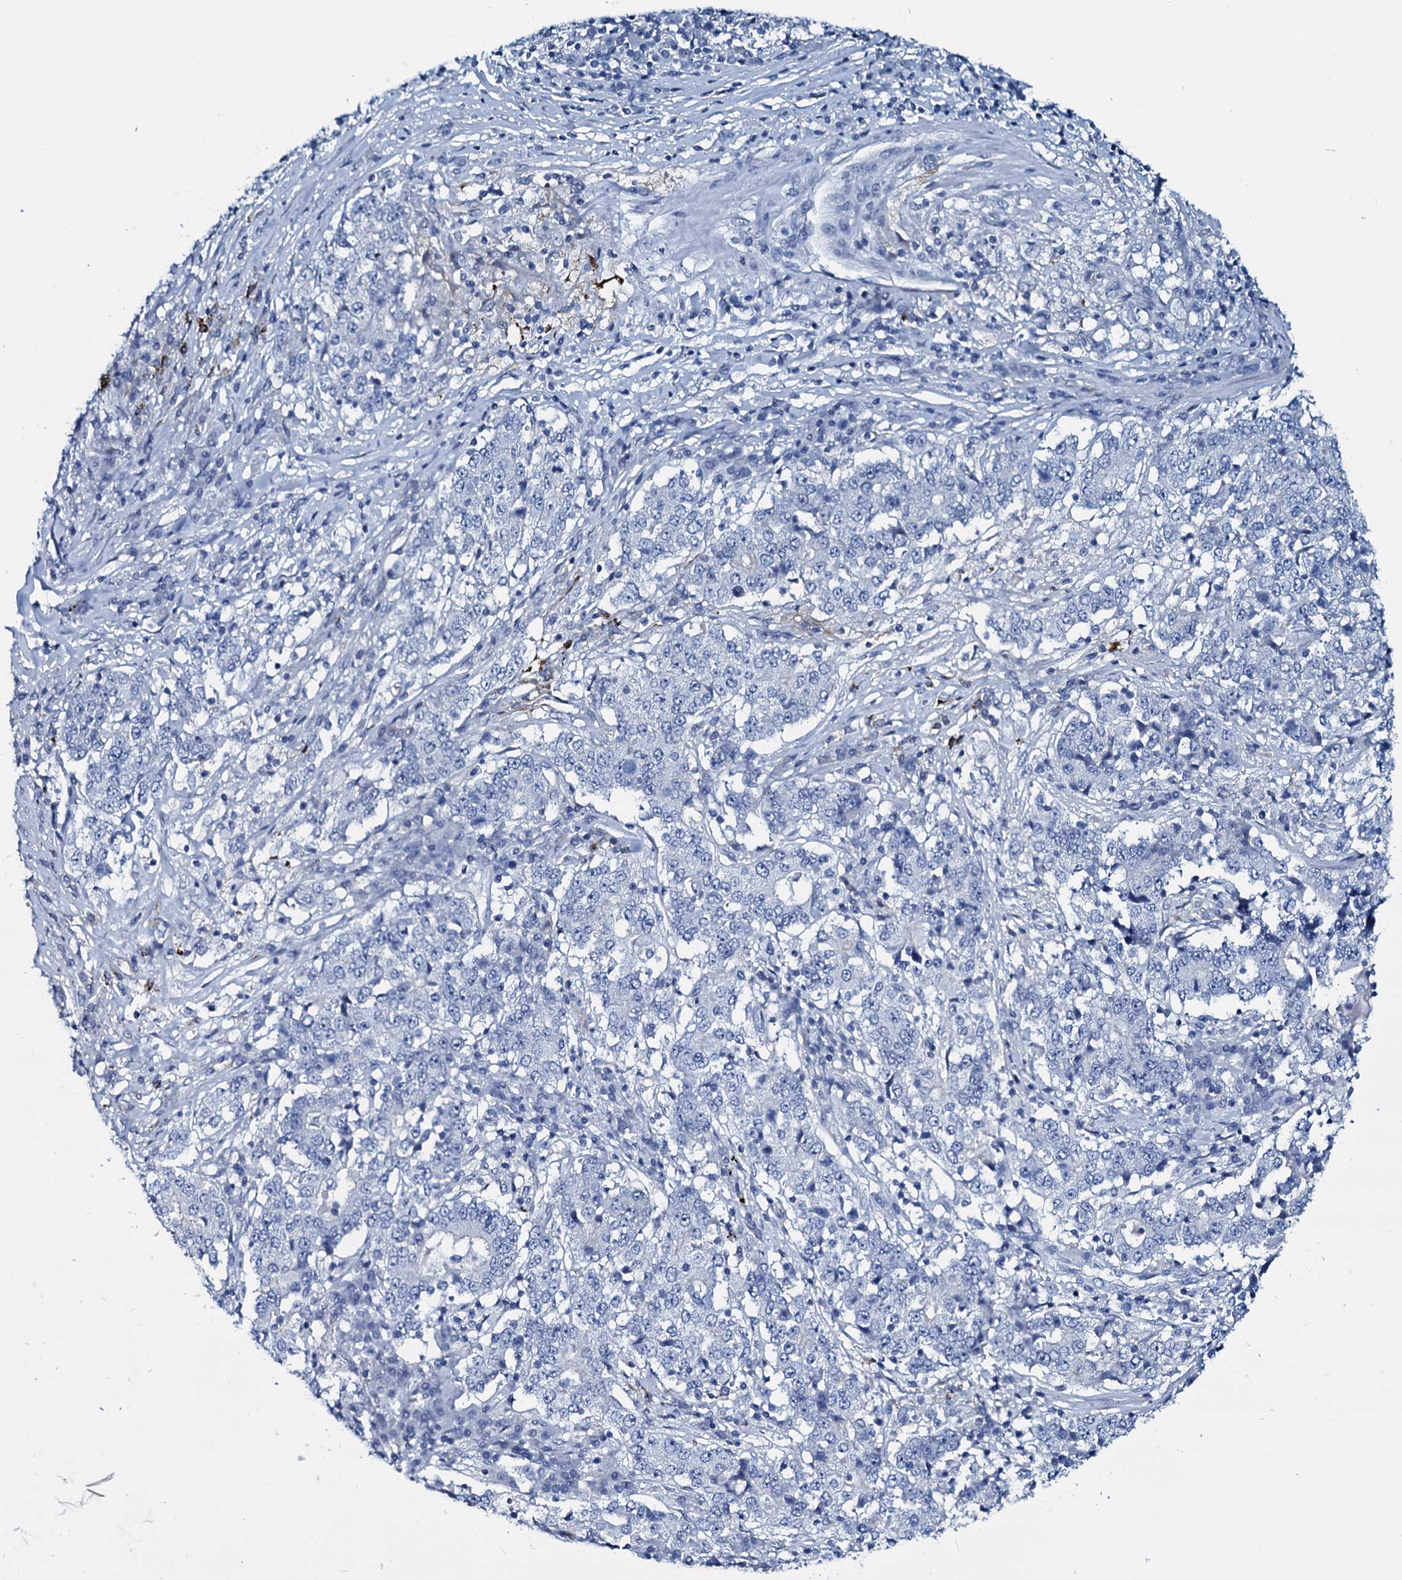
{"staining": {"intensity": "negative", "quantity": "none", "location": "none"}, "tissue": "stomach cancer", "cell_type": "Tumor cells", "image_type": "cancer", "snomed": [{"axis": "morphology", "description": "Adenocarcinoma, NOS"}, {"axis": "topography", "description": "Stomach"}], "caption": "Stomach cancer was stained to show a protein in brown. There is no significant staining in tumor cells. (Brightfield microscopy of DAB IHC at high magnification).", "gene": "SLC4A7", "patient": {"sex": "male", "age": 59}}